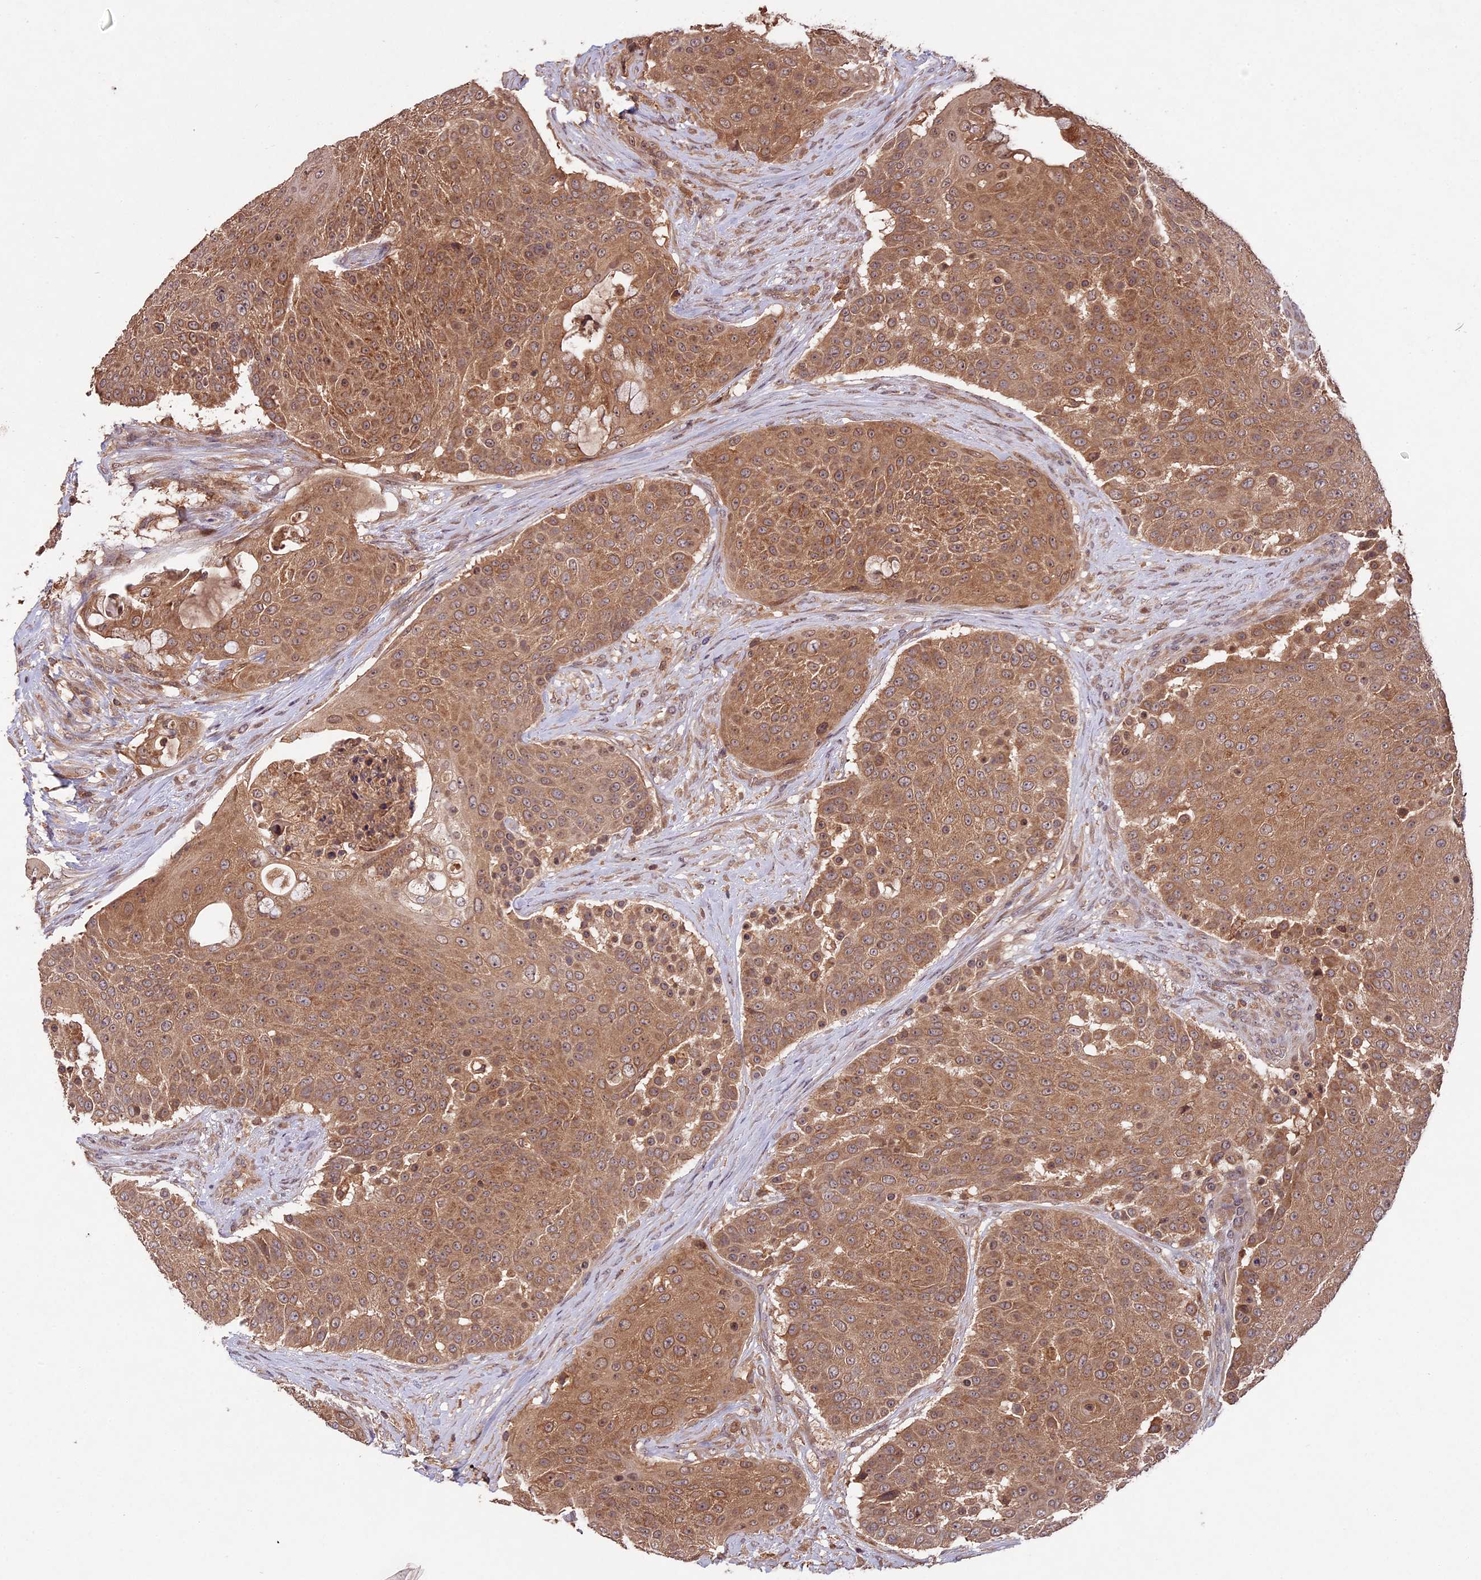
{"staining": {"intensity": "moderate", "quantity": ">75%", "location": "cytoplasmic/membranous"}, "tissue": "urothelial cancer", "cell_type": "Tumor cells", "image_type": "cancer", "snomed": [{"axis": "morphology", "description": "Urothelial carcinoma, High grade"}, {"axis": "topography", "description": "Urinary bladder"}], "caption": "A brown stain highlights moderate cytoplasmic/membranous positivity of a protein in human urothelial cancer tumor cells. Immunohistochemistry stains the protein in brown and the nuclei are stained blue.", "gene": "CHAC1", "patient": {"sex": "female", "age": 63}}